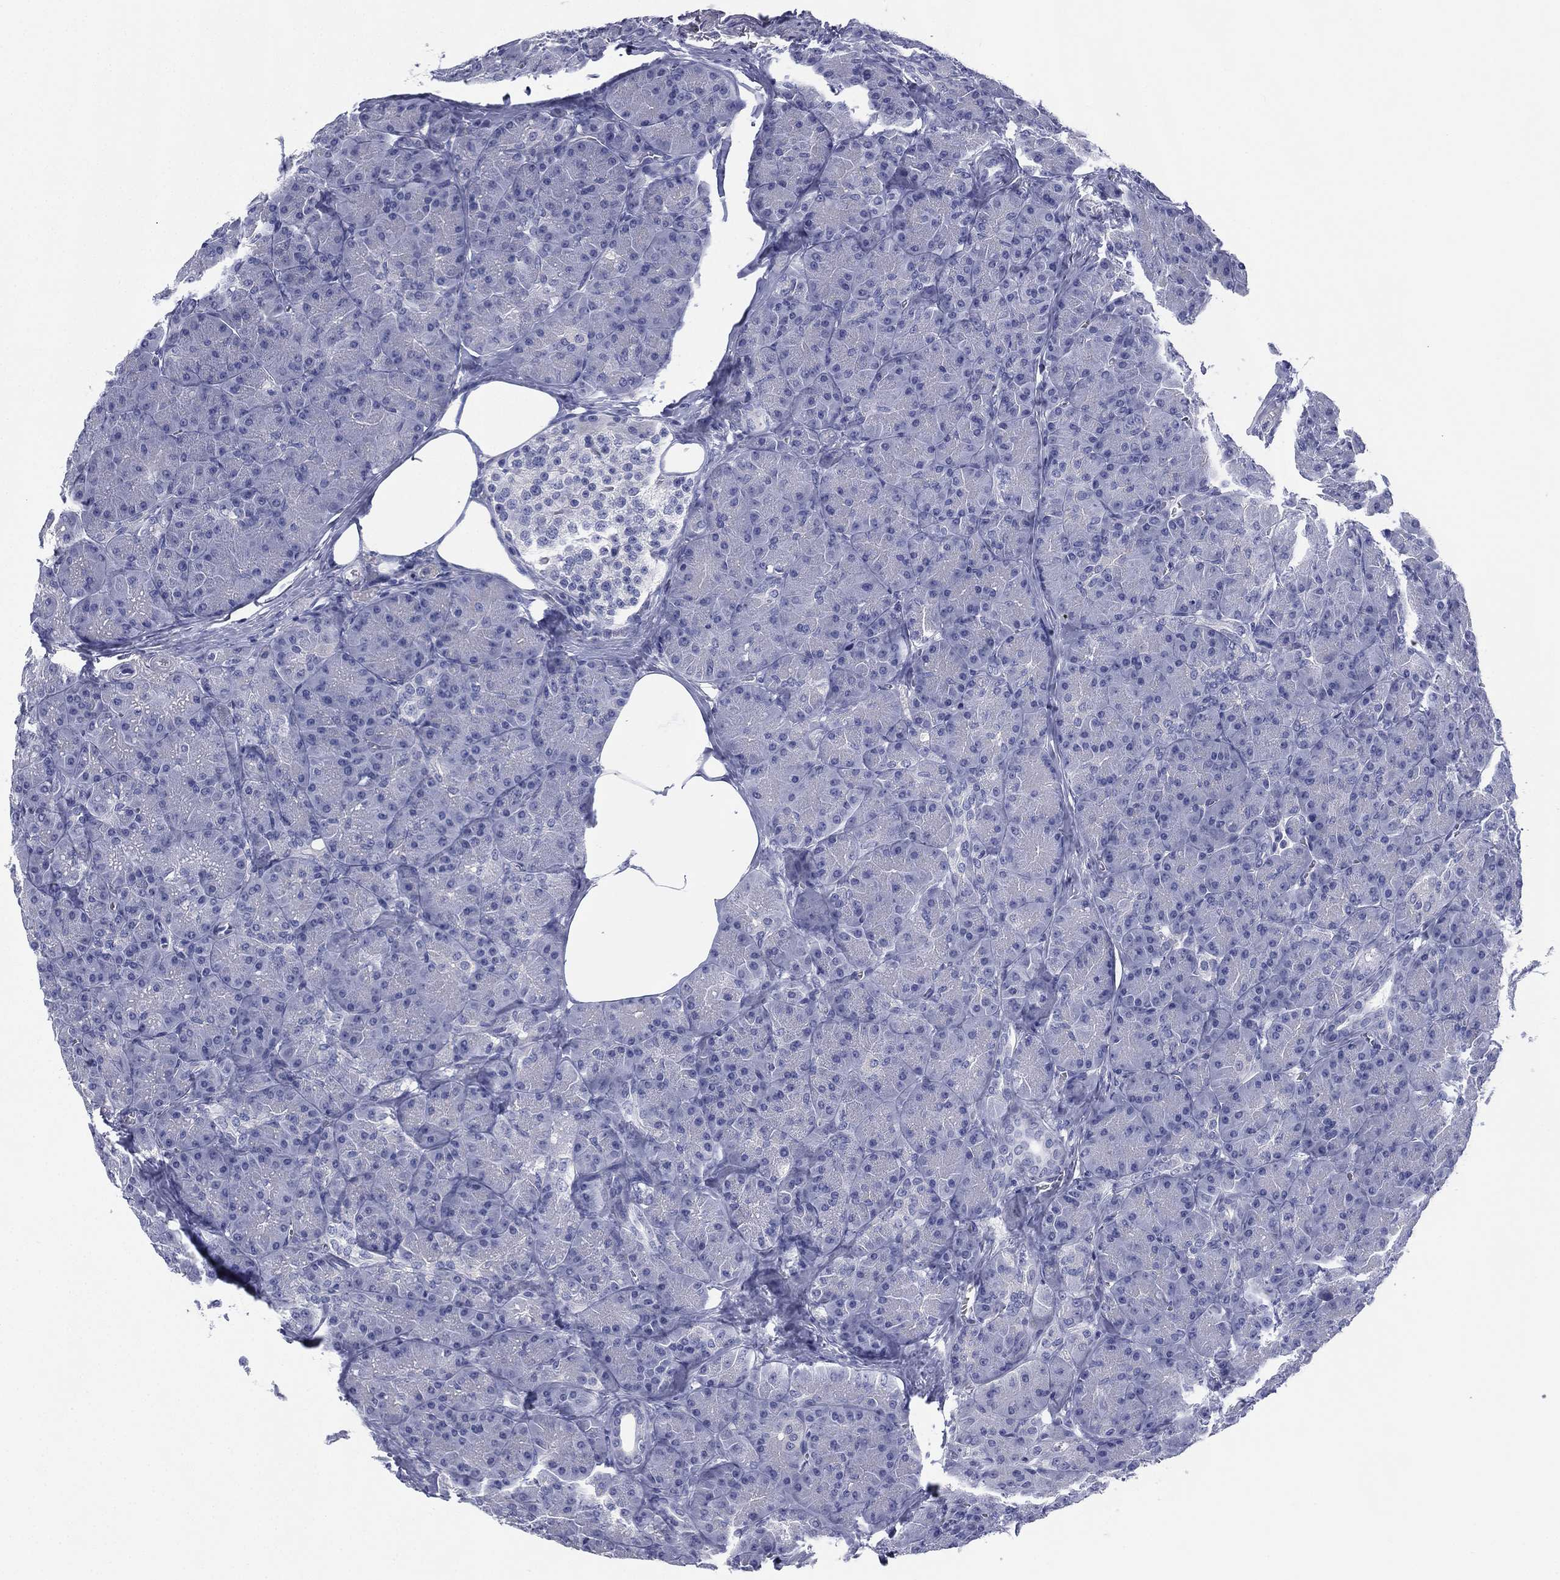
{"staining": {"intensity": "negative", "quantity": "none", "location": "none"}, "tissue": "pancreas", "cell_type": "Exocrine glandular cells", "image_type": "normal", "snomed": [{"axis": "morphology", "description": "Normal tissue, NOS"}, {"axis": "topography", "description": "Pancreas"}], "caption": "Immunohistochemistry of unremarkable pancreas shows no staining in exocrine glandular cells. (DAB (3,3'-diaminobenzidine) IHC, high magnification).", "gene": "FCER2", "patient": {"sex": "male", "age": 57}}